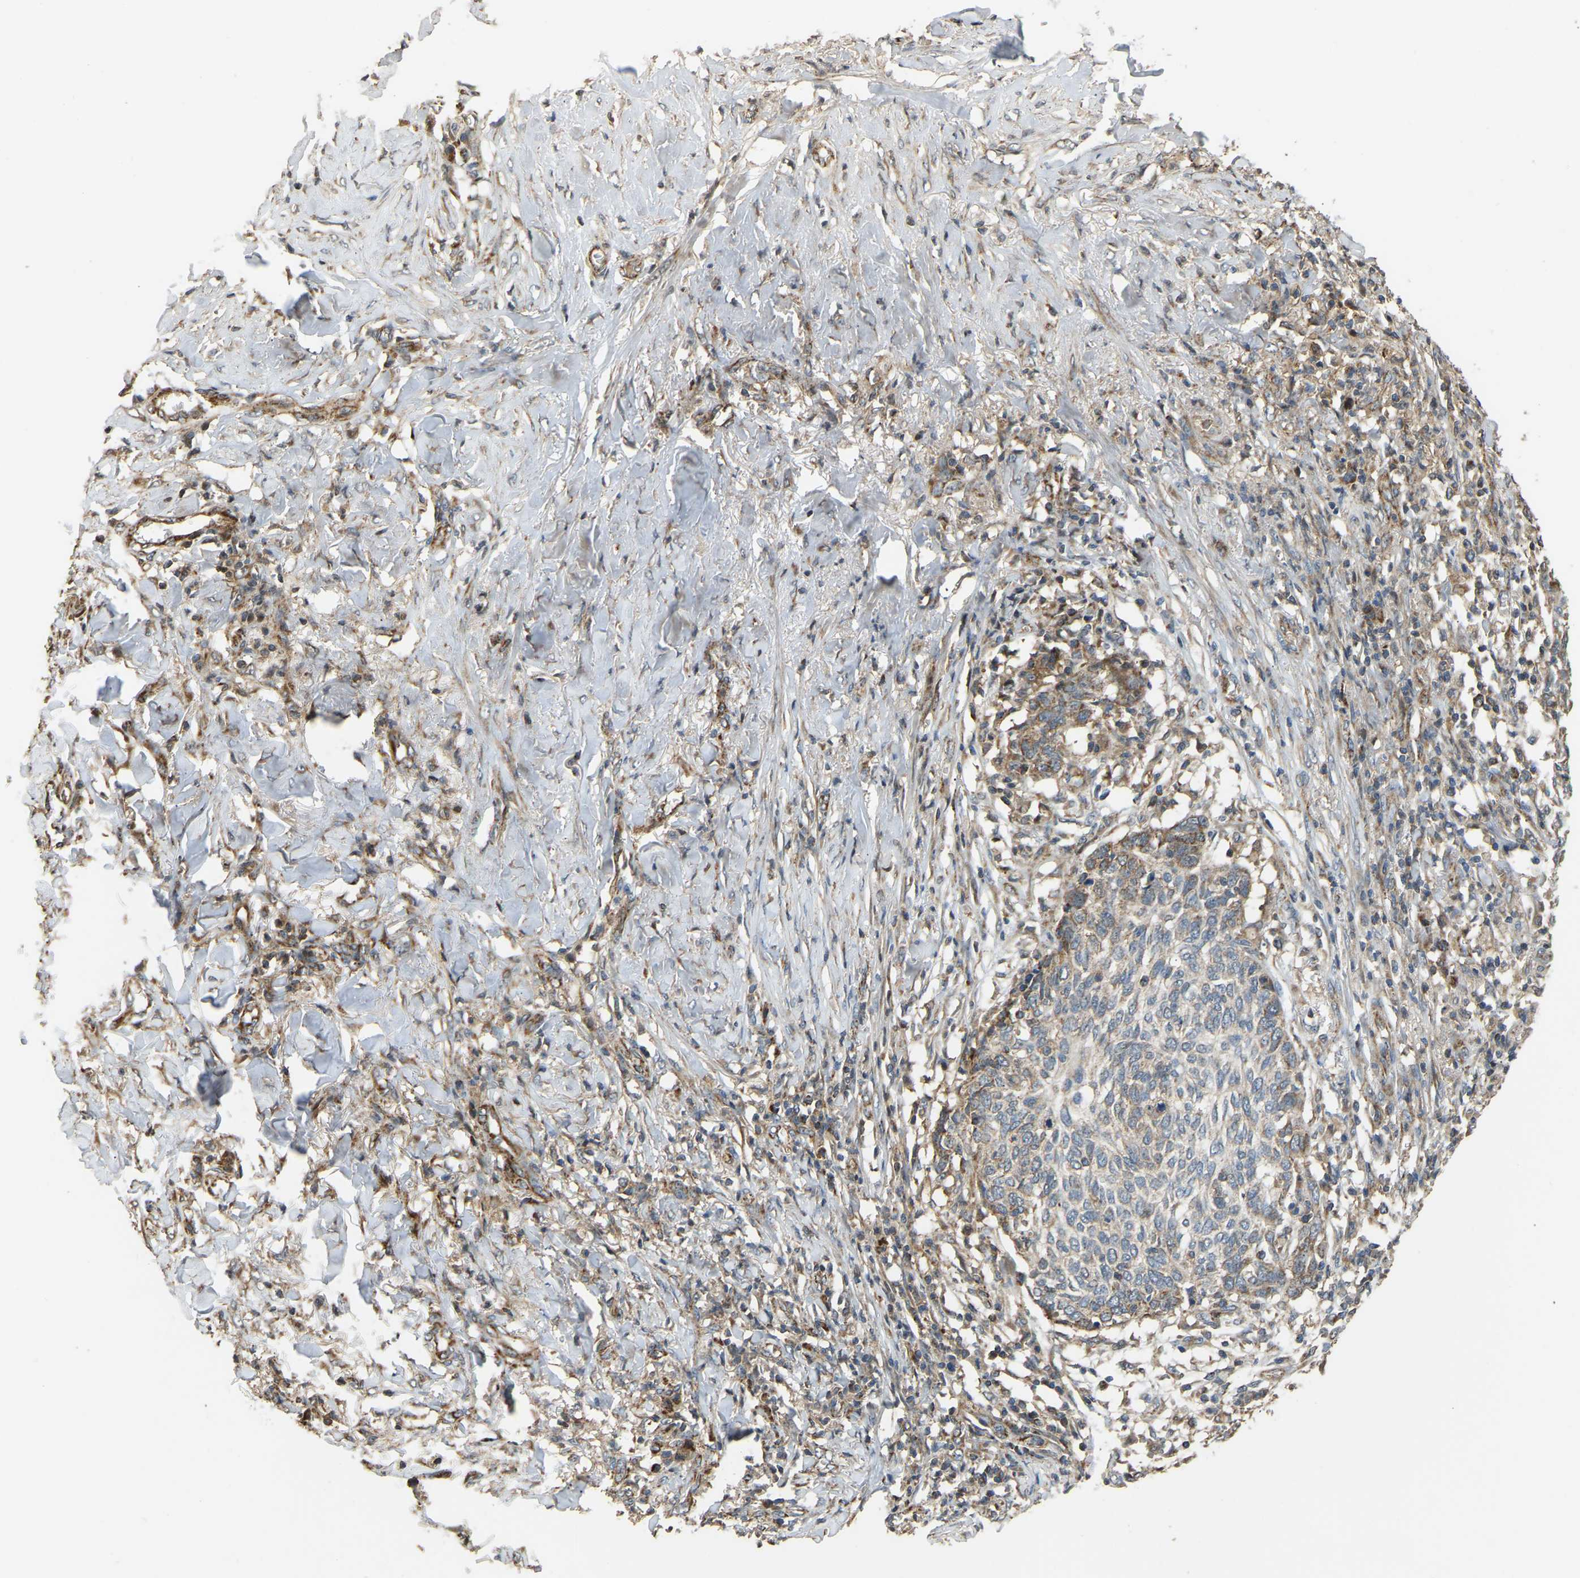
{"staining": {"intensity": "moderate", "quantity": "25%-75%", "location": "cytoplasmic/membranous"}, "tissue": "skin cancer", "cell_type": "Tumor cells", "image_type": "cancer", "snomed": [{"axis": "morphology", "description": "Basal cell carcinoma"}, {"axis": "topography", "description": "Skin"}], "caption": "DAB immunohistochemical staining of skin cancer demonstrates moderate cytoplasmic/membranous protein staining in approximately 25%-75% of tumor cells.", "gene": "TUFM", "patient": {"sex": "male", "age": 85}}